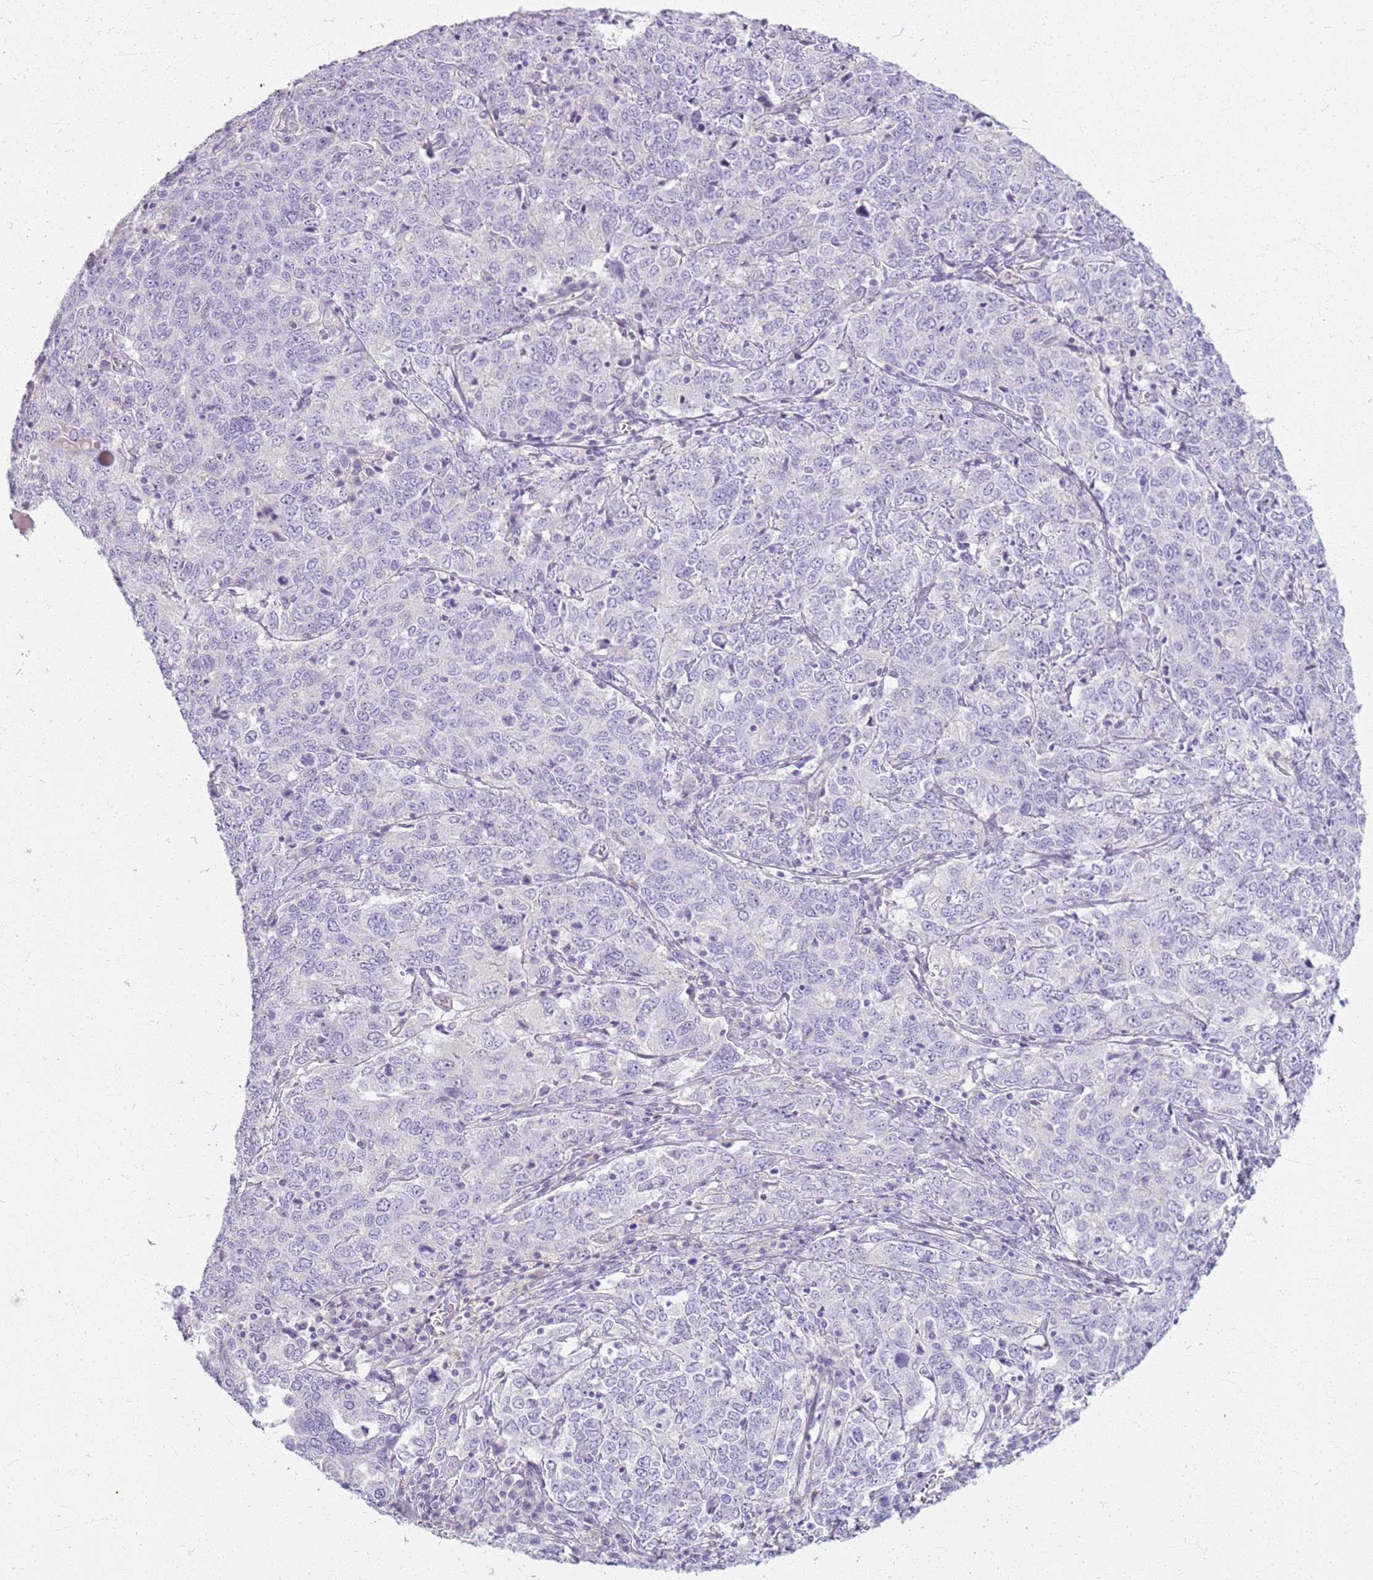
{"staining": {"intensity": "negative", "quantity": "none", "location": "none"}, "tissue": "ovarian cancer", "cell_type": "Tumor cells", "image_type": "cancer", "snomed": [{"axis": "morphology", "description": "Carcinoma, endometroid"}, {"axis": "topography", "description": "Ovary"}], "caption": "Ovarian endometroid carcinoma was stained to show a protein in brown. There is no significant expression in tumor cells.", "gene": "CSRP3", "patient": {"sex": "female", "age": 62}}